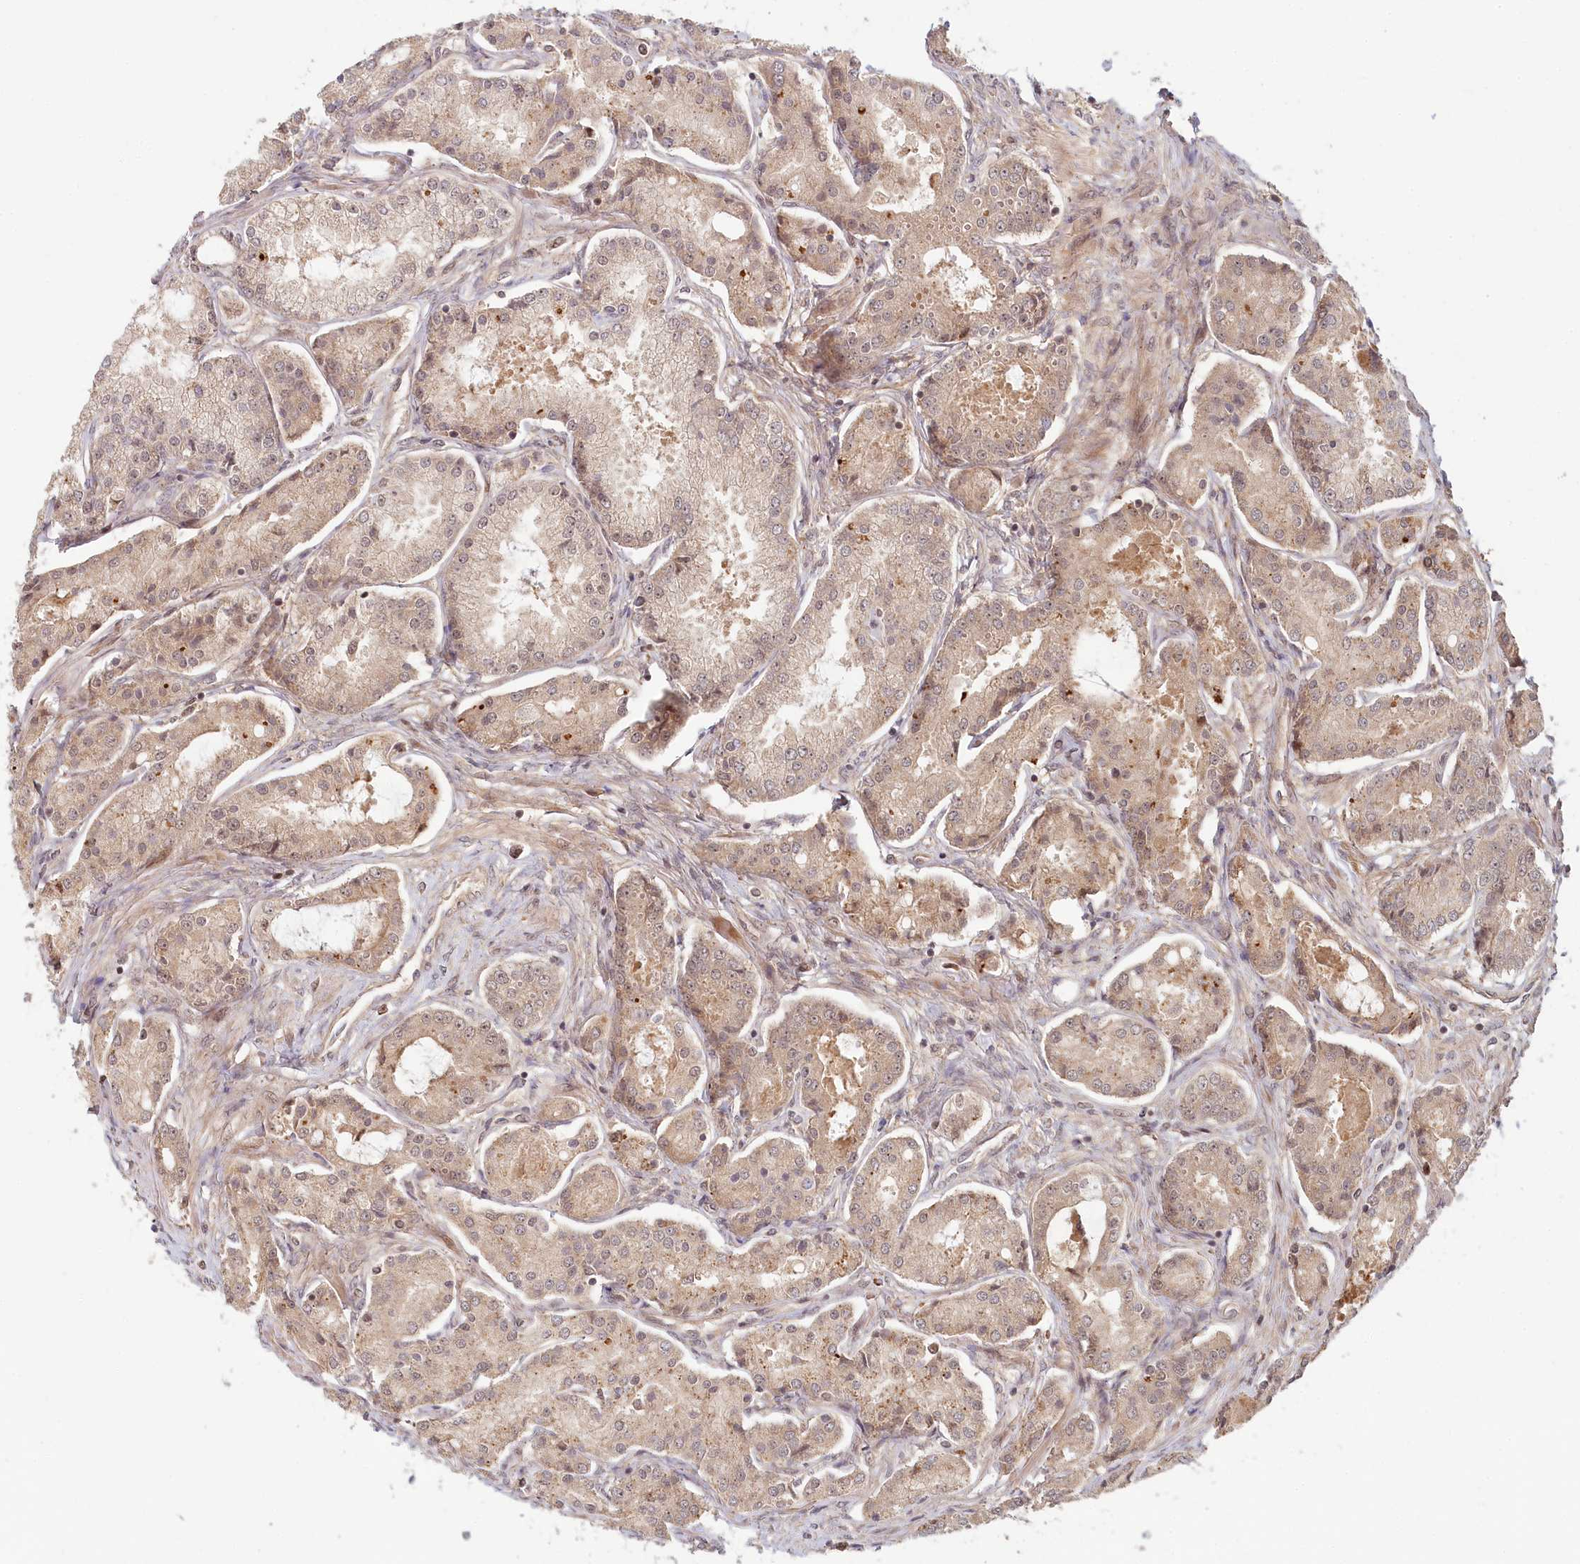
{"staining": {"intensity": "weak", "quantity": ">75%", "location": "cytoplasmic/membranous"}, "tissue": "prostate cancer", "cell_type": "Tumor cells", "image_type": "cancer", "snomed": [{"axis": "morphology", "description": "Adenocarcinoma, Low grade"}, {"axis": "topography", "description": "Prostate"}], "caption": "Weak cytoplasmic/membranous positivity is seen in about >75% of tumor cells in prostate cancer (adenocarcinoma (low-grade)).", "gene": "WAPL", "patient": {"sex": "male", "age": 68}}